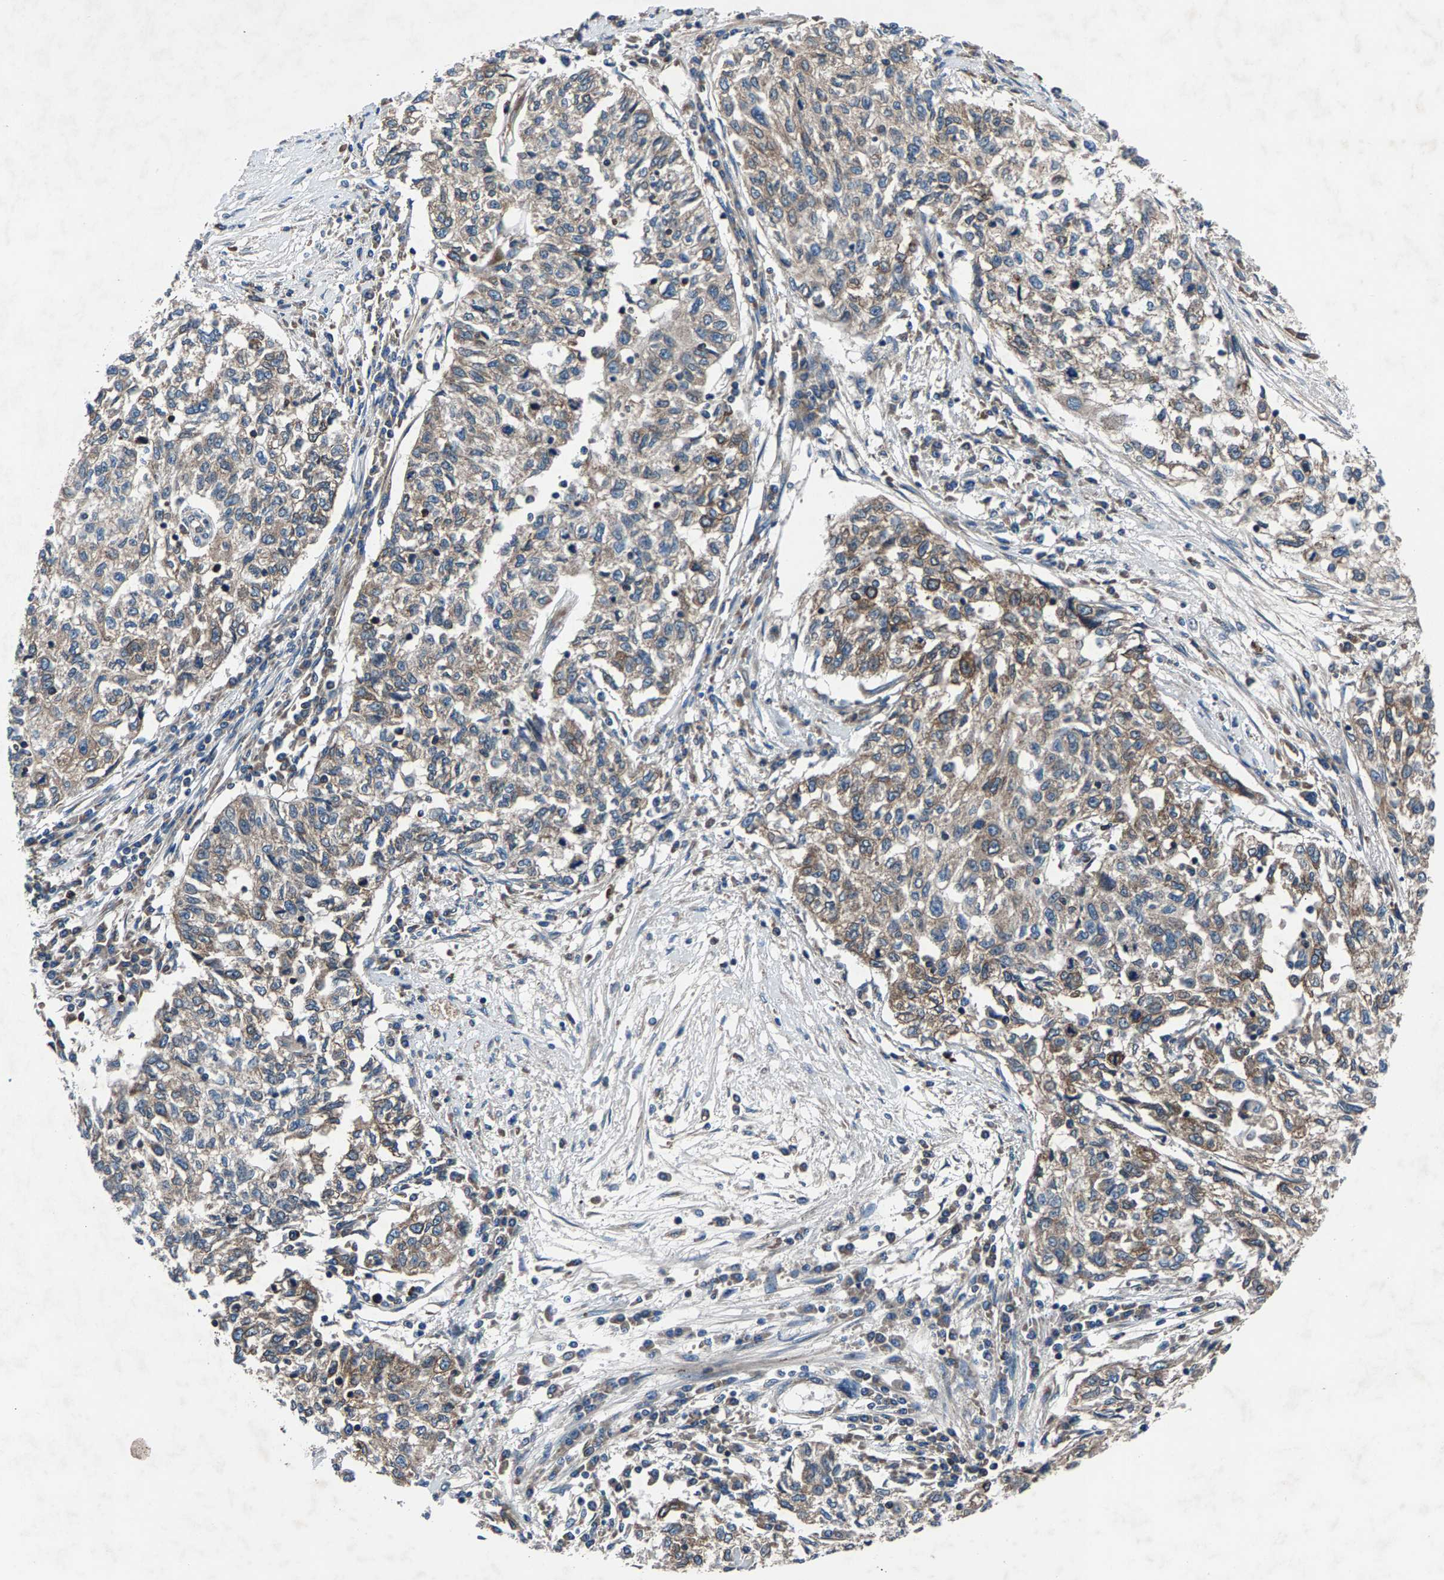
{"staining": {"intensity": "weak", "quantity": "25%-75%", "location": "cytoplasmic/membranous"}, "tissue": "cervical cancer", "cell_type": "Tumor cells", "image_type": "cancer", "snomed": [{"axis": "morphology", "description": "Squamous cell carcinoma, NOS"}, {"axis": "topography", "description": "Cervix"}], "caption": "This photomicrograph displays immunohistochemistry staining of squamous cell carcinoma (cervical), with low weak cytoplasmic/membranous positivity in about 25%-75% of tumor cells.", "gene": "LPCAT1", "patient": {"sex": "female", "age": 57}}